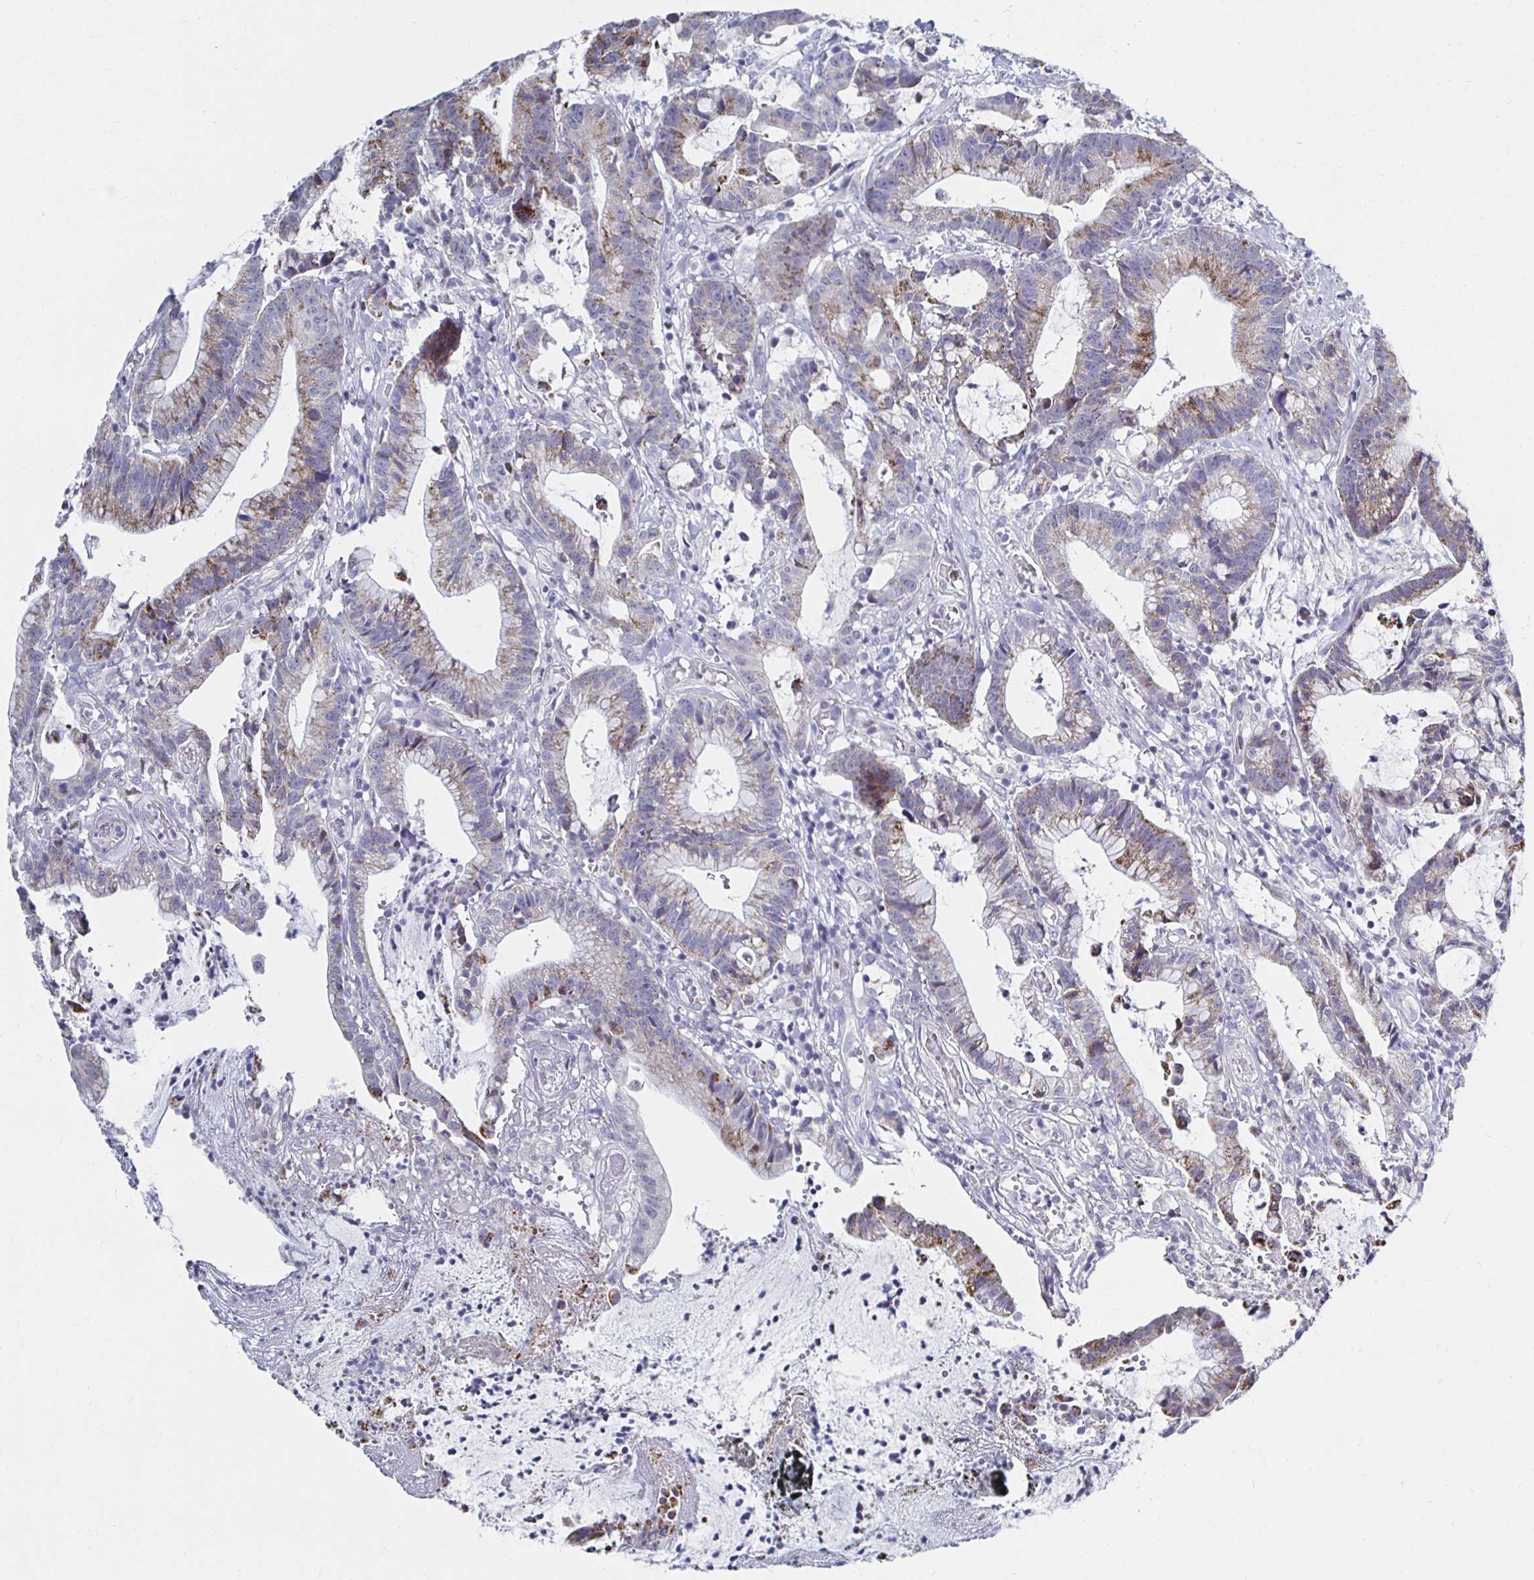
{"staining": {"intensity": "weak", "quantity": "25%-75%", "location": "cytoplasmic/membranous"}, "tissue": "colorectal cancer", "cell_type": "Tumor cells", "image_type": "cancer", "snomed": [{"axis": "morphology", "description": "Adenocarcinoma, NOS"}, {"axis": "topography", "description": "Colon"}], "caption": "Colorectal cancer (adenocarcinoma) stained with a brown dye displays weak cytoplasmic/membranous positive expression in about 25%-75% of tumor cells.", "gene": "NOCT", "patient": {"sex": "female", "age": 78}}